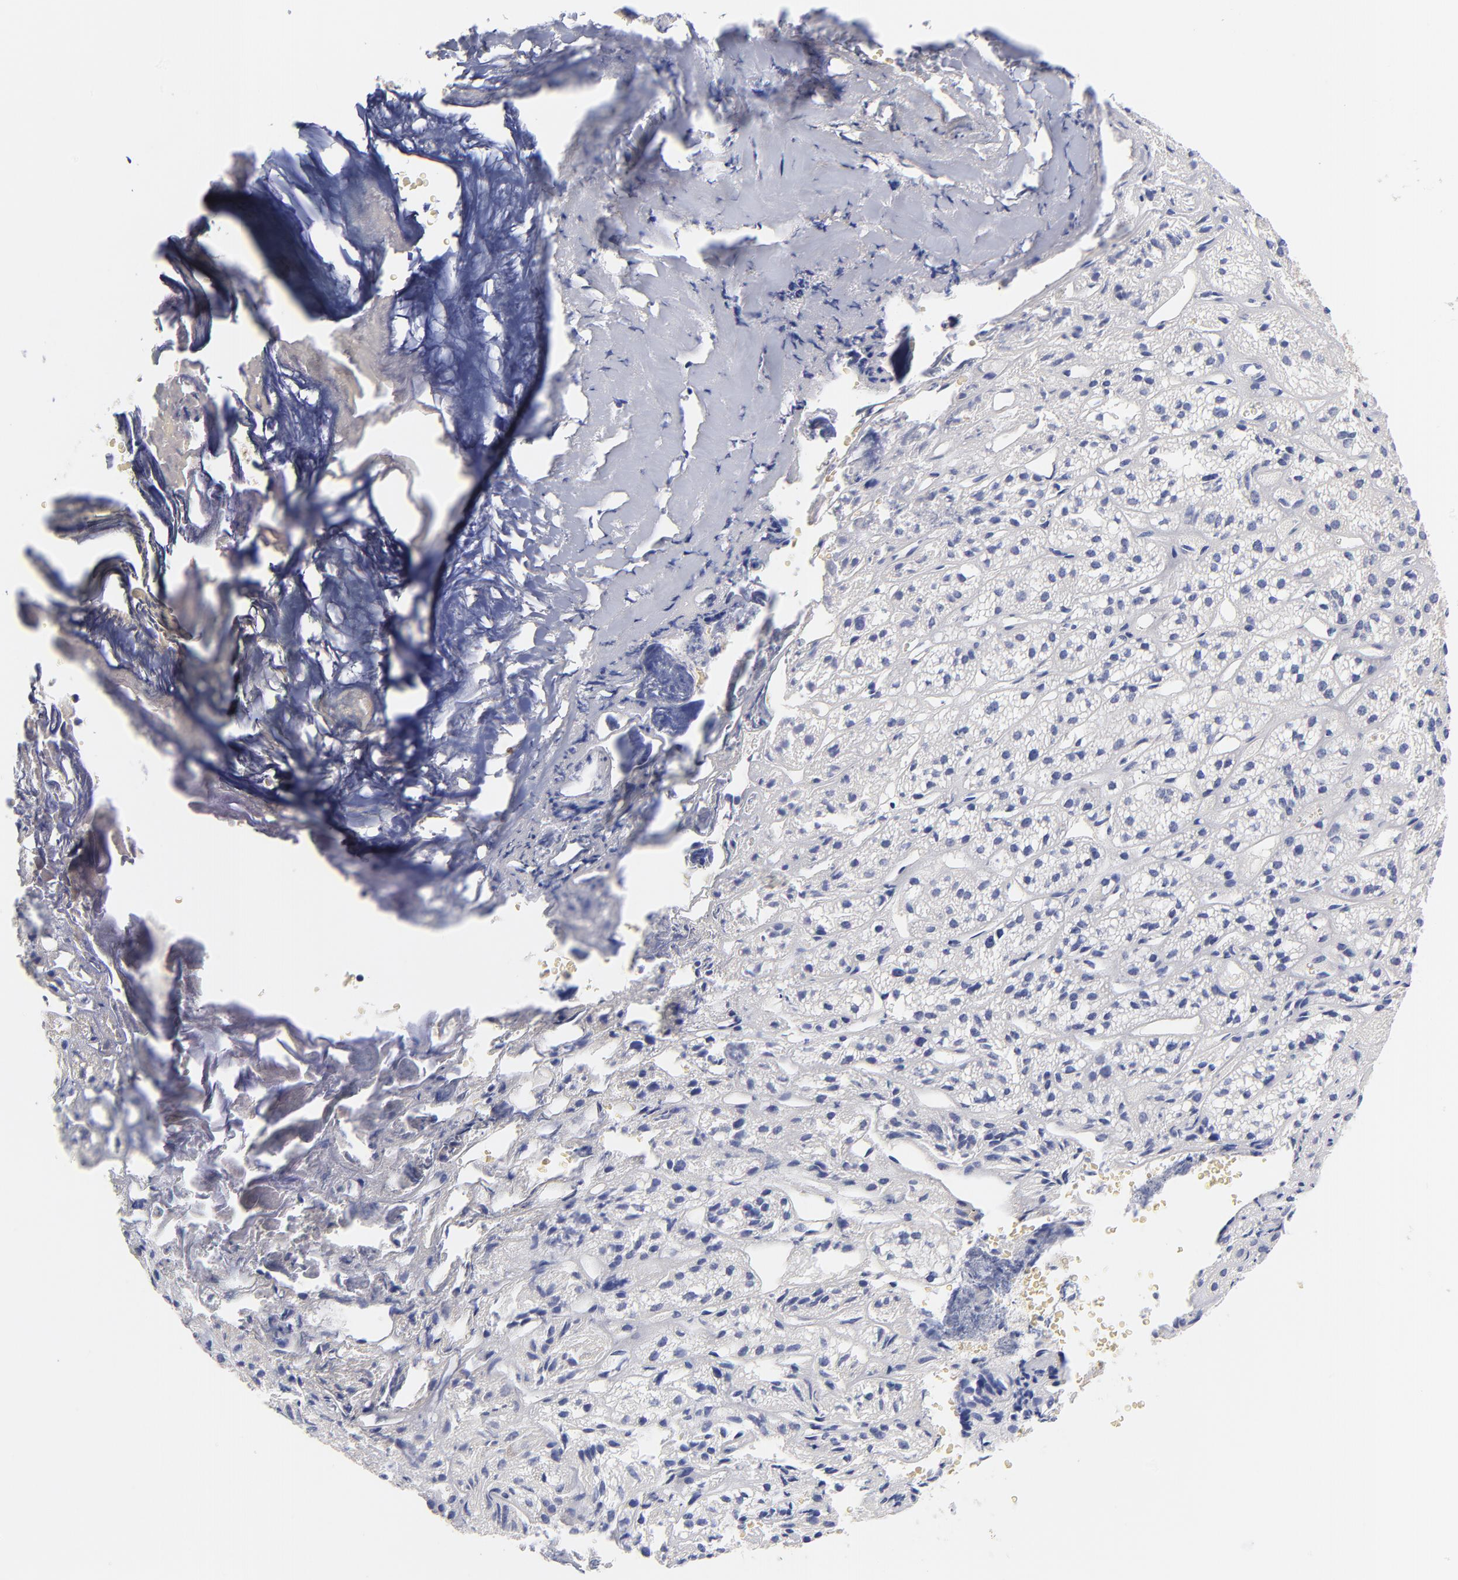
{"staining": {"intensity": "negative", "quantity": "none", "location": "none"}, "tissue": "adrenal gland", "cell_type": "Glandular cells", "image_type": "normal", "snomed": [{"axis": "morphology", "description": "Normal tissue, NOS"}, {"axis": "topography", "description": "Adrenal gland"}], "caption": "This is an immunohistochemistry photomicrograph of unremarkable adrenal gland. There is no positivity in glandular cells.", "gene": "TNFRSF13C", "patient": {"sex": "female", "age": 71}}